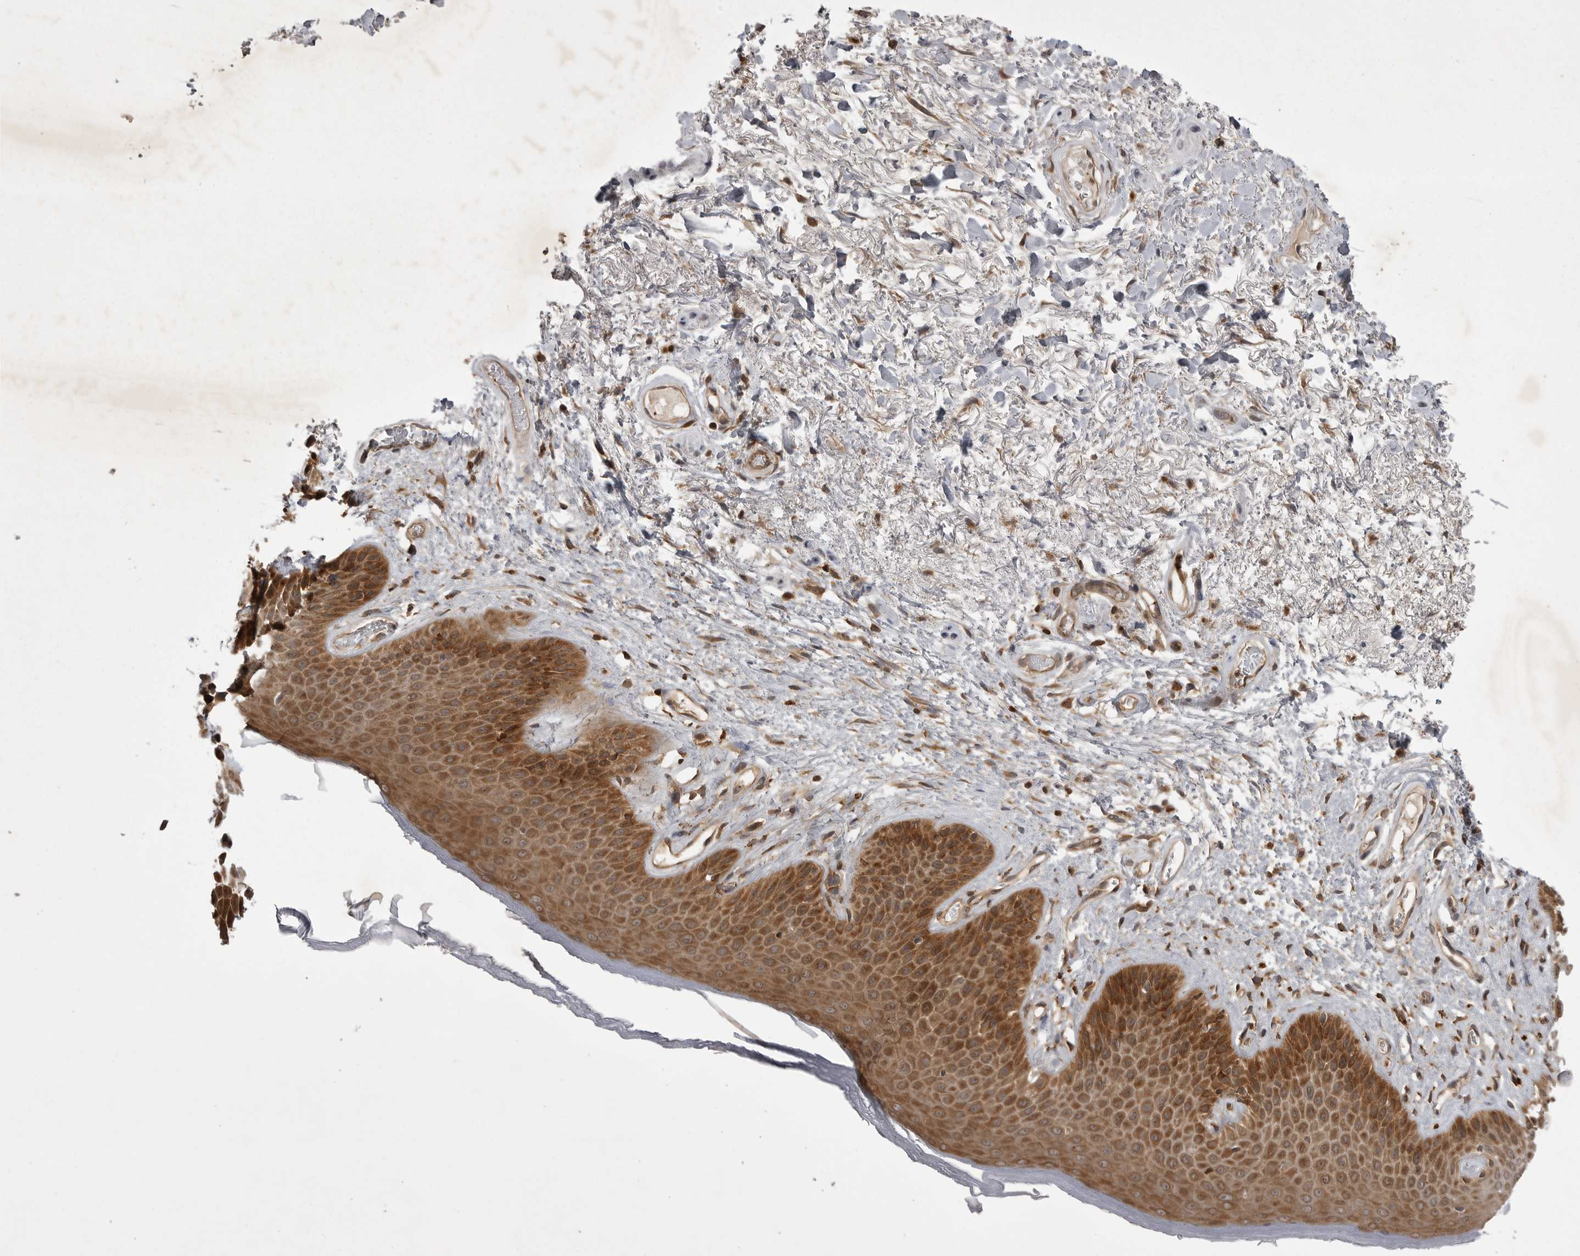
{"staining": {"intensity": "moderate", "quantity": ">75%", "location": "cytoplasmic/membranous,nuclear"}, "tissue": "skin", "cell_type": "Epidermal cells", "image_type": "normal", "snomed": [{"axis": "morphology", "description": "Normal tissue, NOS"}, {"axis": "topography", "description": "Anal"}], "caption": "Protein expression analysis of benign skin shows moderate cytoplasmic/membranous,nuclear staining in about >75% of epidermal cells.", "gene": "STK24", "patient": {"sex": "male", "age": 74}}